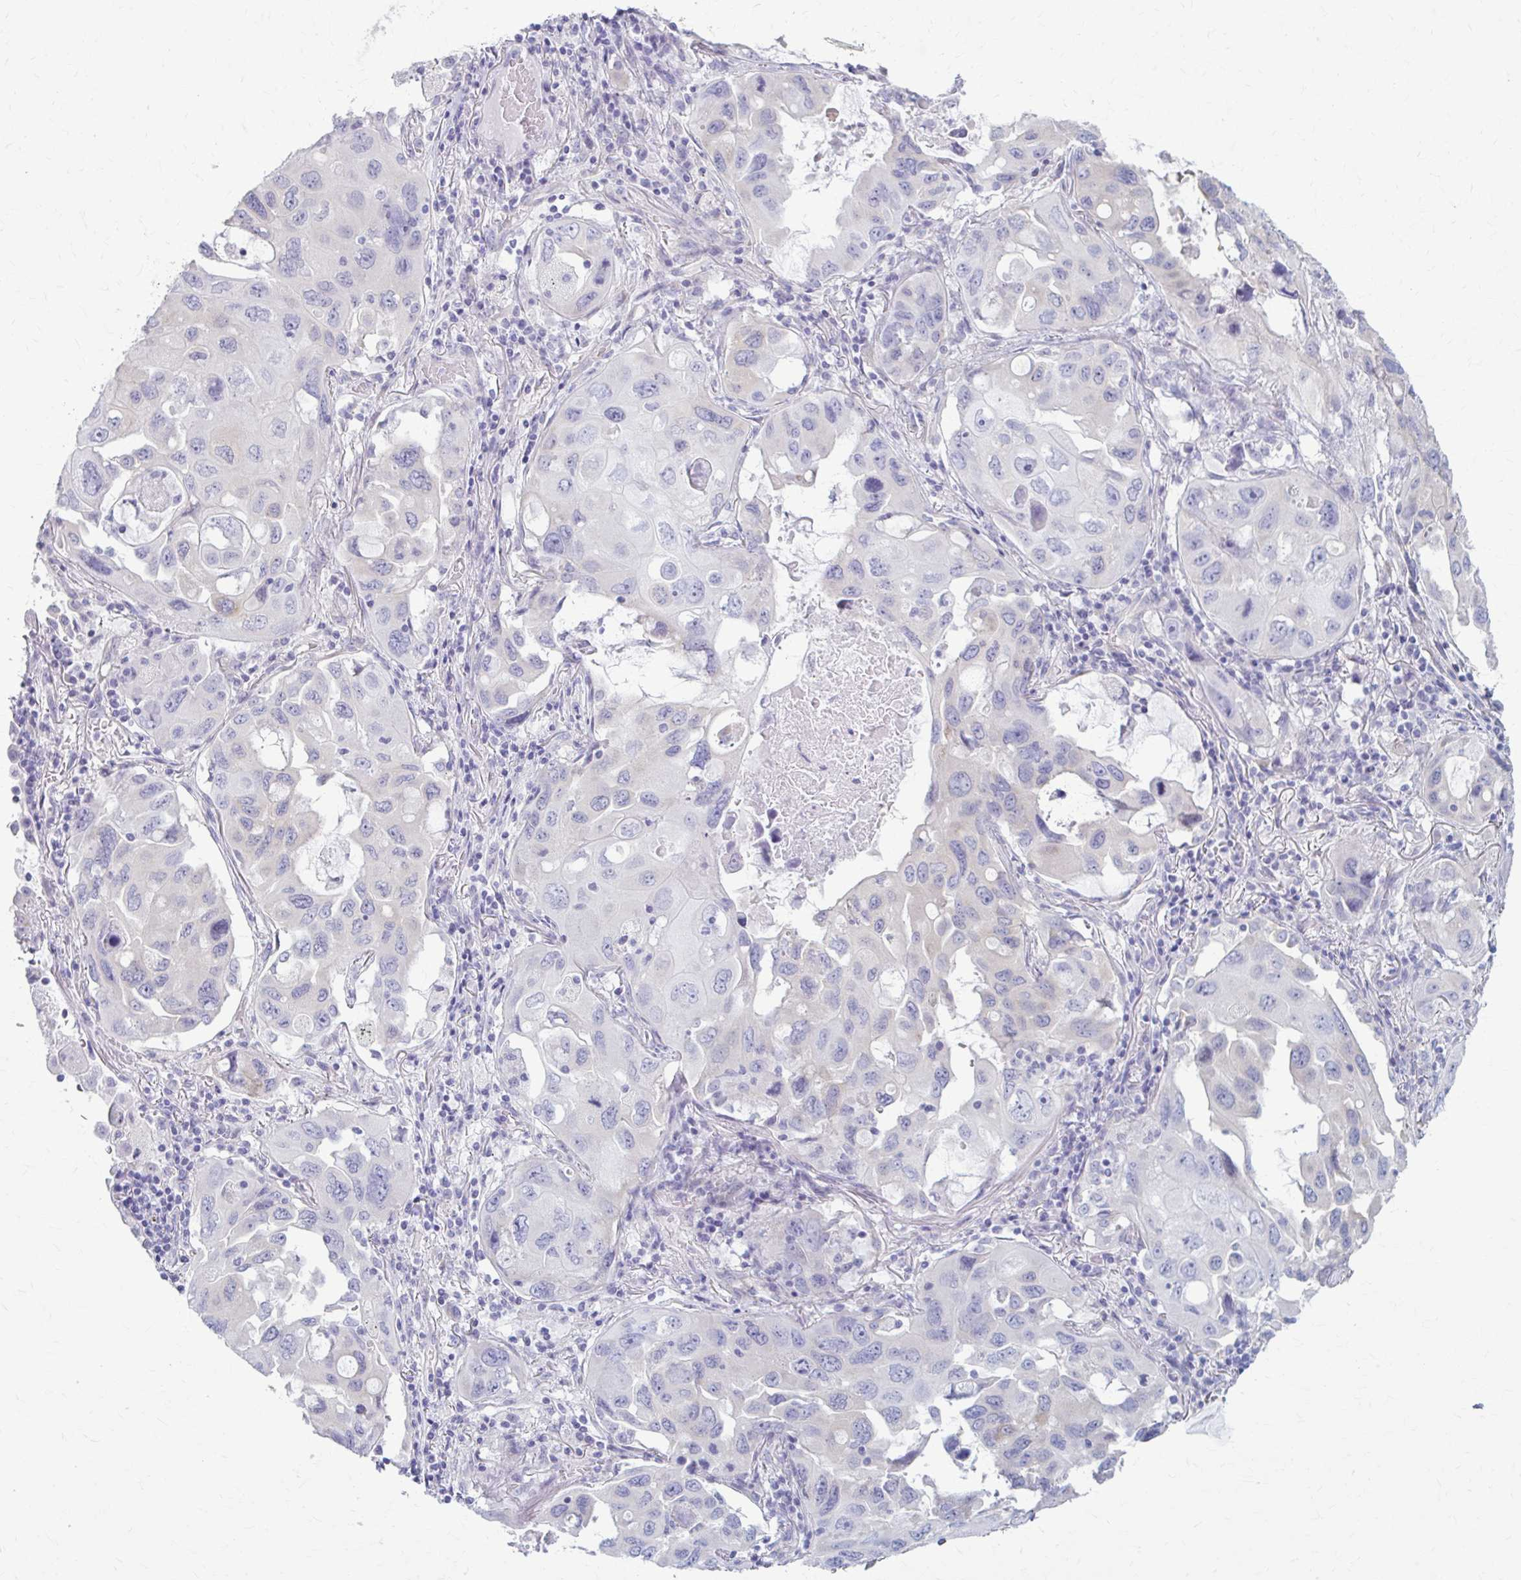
{"staining": {"intensity": "negative", "quantity": "none", "location": "none"}, "tissue": "lung cancer", "cell_type": "Tumor cells", "image_type": "cancer", "snomed": [{"axis": "morphology", "description": "Squamous cell carcinoma, NOS"}, {"axis": "topography", "description": "Lung"}], "caption": "Immunohistochemistry (IHC) of lung cancer (squamous cell carcinoma) demonstrates no expression in tumor cells.", "gene": "PRKRA", "patient": {"sex": "female", "age": 73}}